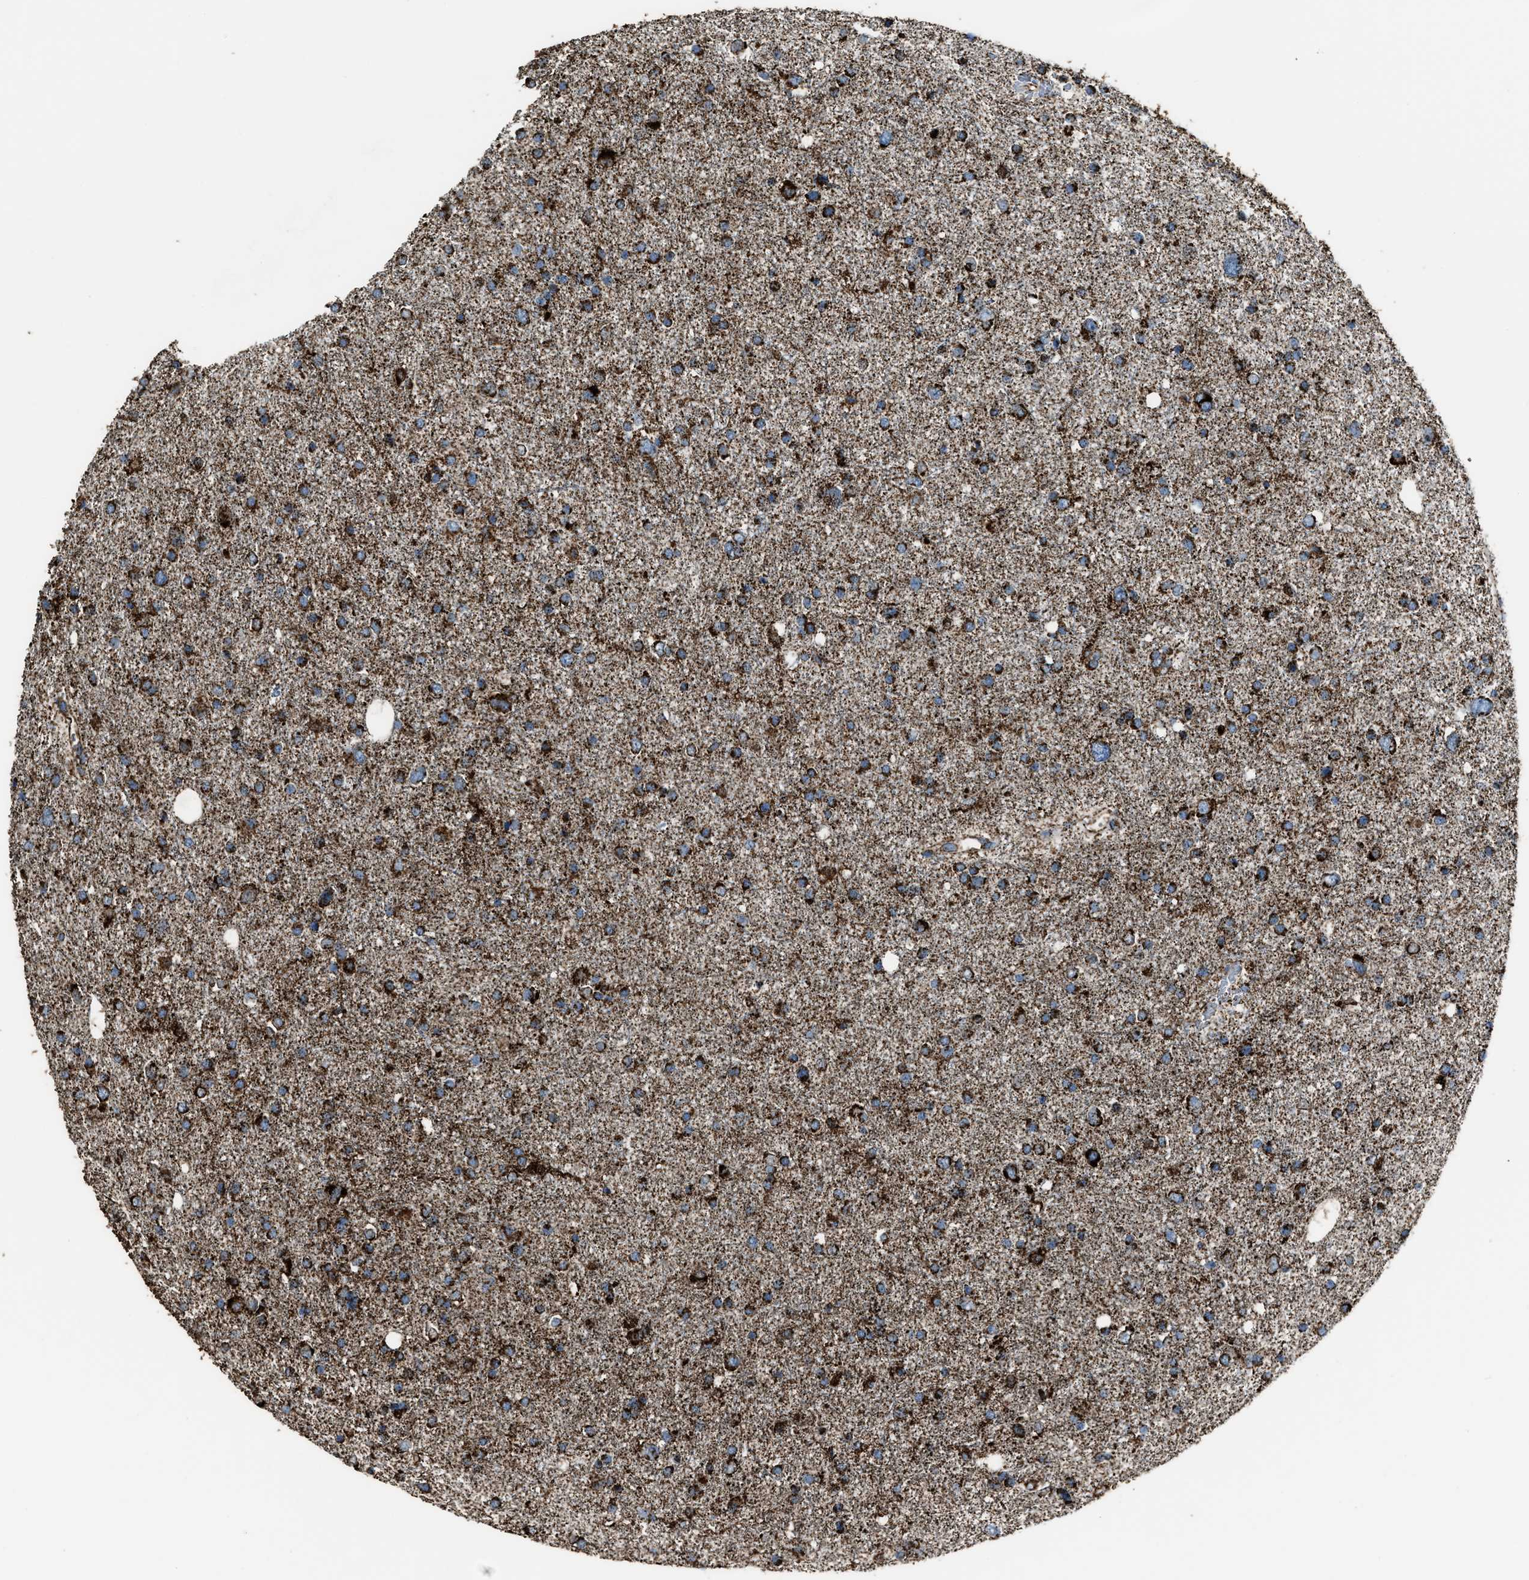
{"staining": {"intensity": "strong", "quantity": ">75%", "location": "cytoplasmic/membranous"}, "tissue": "glioma", "cell_type": "Tumor cells", "image_type": "cancer", "snomed": [{"axis": "morphology", "description": "Glioma, malignant, Low grade"}, {"axis": "topography", "description": "Brain"}], "caption": "There is high levels of strong cytoplasmic/membranous positivity in tumor cells of malignant glioma (low-grade), as demonstrated by immunohistochemical staining (brown color).", "gene": "MDH2", "patient": {"sex": "female", "age": 37}}